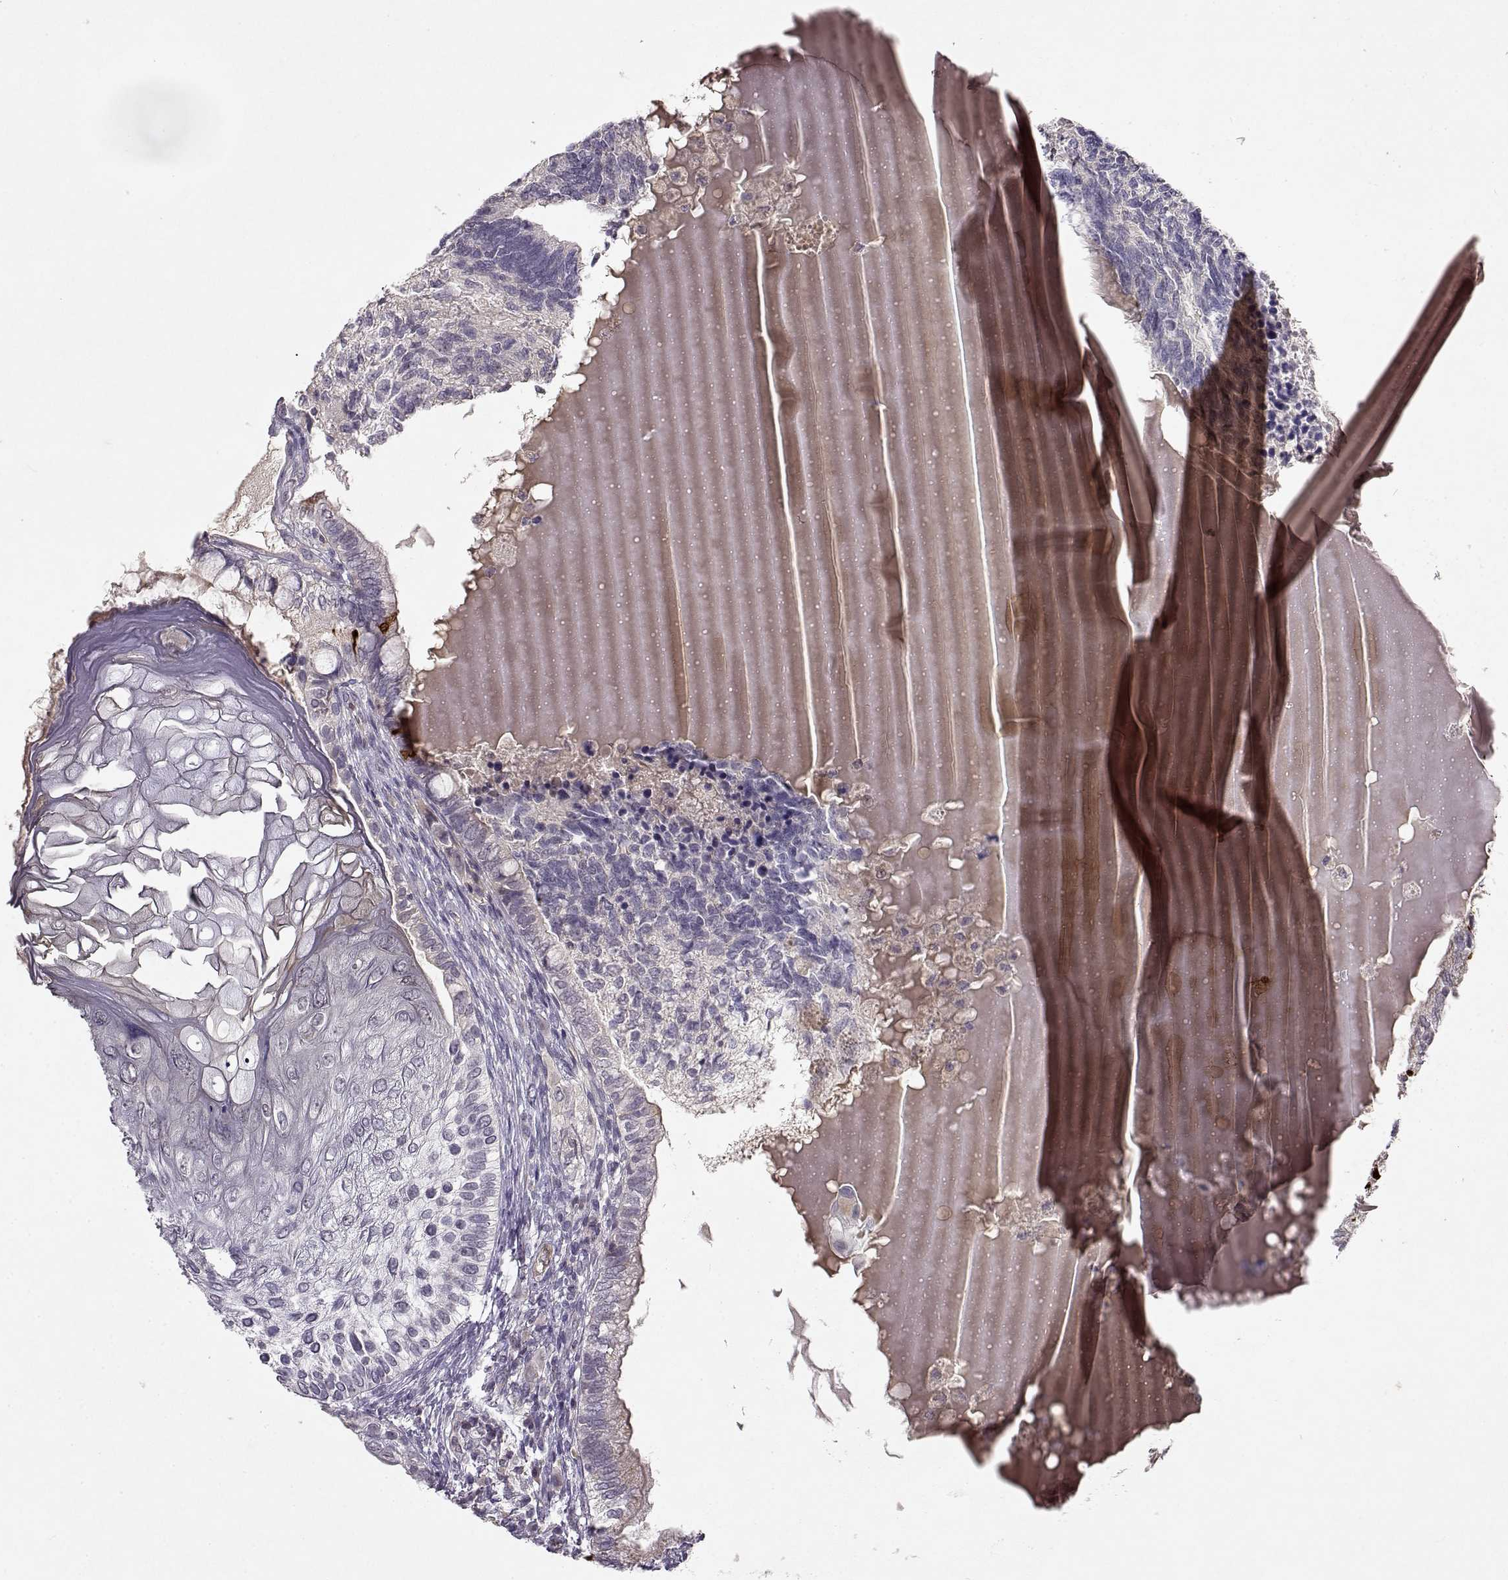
{"staining": {"intensity": "negative", "quantity": "none", "location": "none"}, "tissue": "testis cancer", "cell_type": "Tumor cells", "image_type": "cancer", "snomed": [{"axis": "morphology", "description": "Seminoma, NOS"}, {"axis": "morphology", "description": "Carcinoma, Embryonal, NOS"}, {"axis": "topography", "description": "Testis"}], "caption": "This is an IHC image of testis cancer. There is no positivity in tumor cells.", "gene": "BMX", "patient": {"sex": "male", "age": 41}}